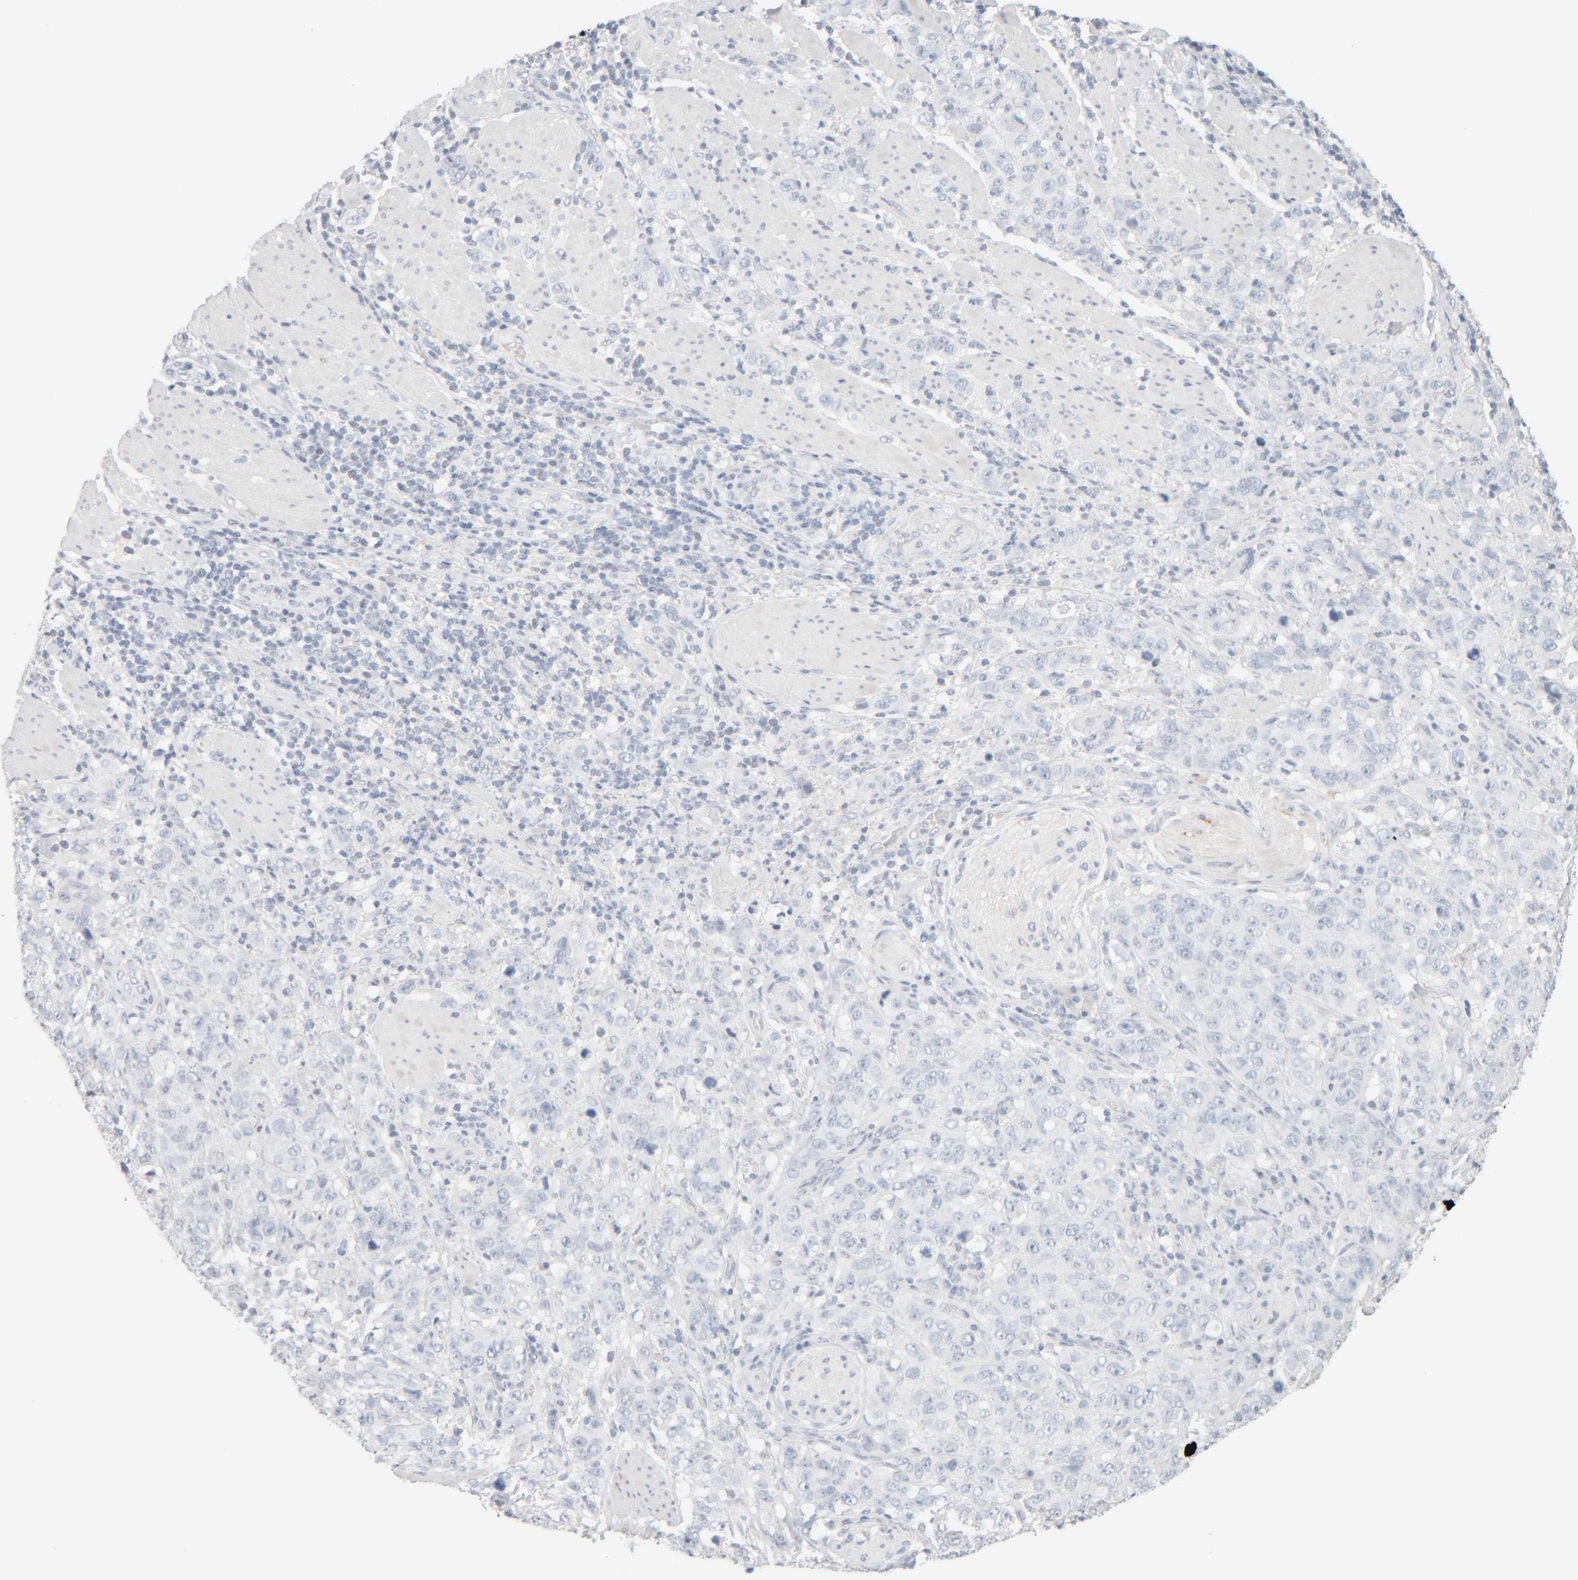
{"staining": {"intensity": "negative", "quantity": "none", "location": "none"}, "tissue": "stomach cancer", "cell_type": "Tumor cells", "image_type": "cancer", "snomed": [{"axis": "morphology", "description": "Adenocarcinoma, NOS"}, {"axis": "topography", "description": "Stomach"}], "caption": "A histopathology image of human stomach cancer is negative for staining in tumor cells.", "gene": "RIDA", "patient": {"sex": "male", "age": 48}}